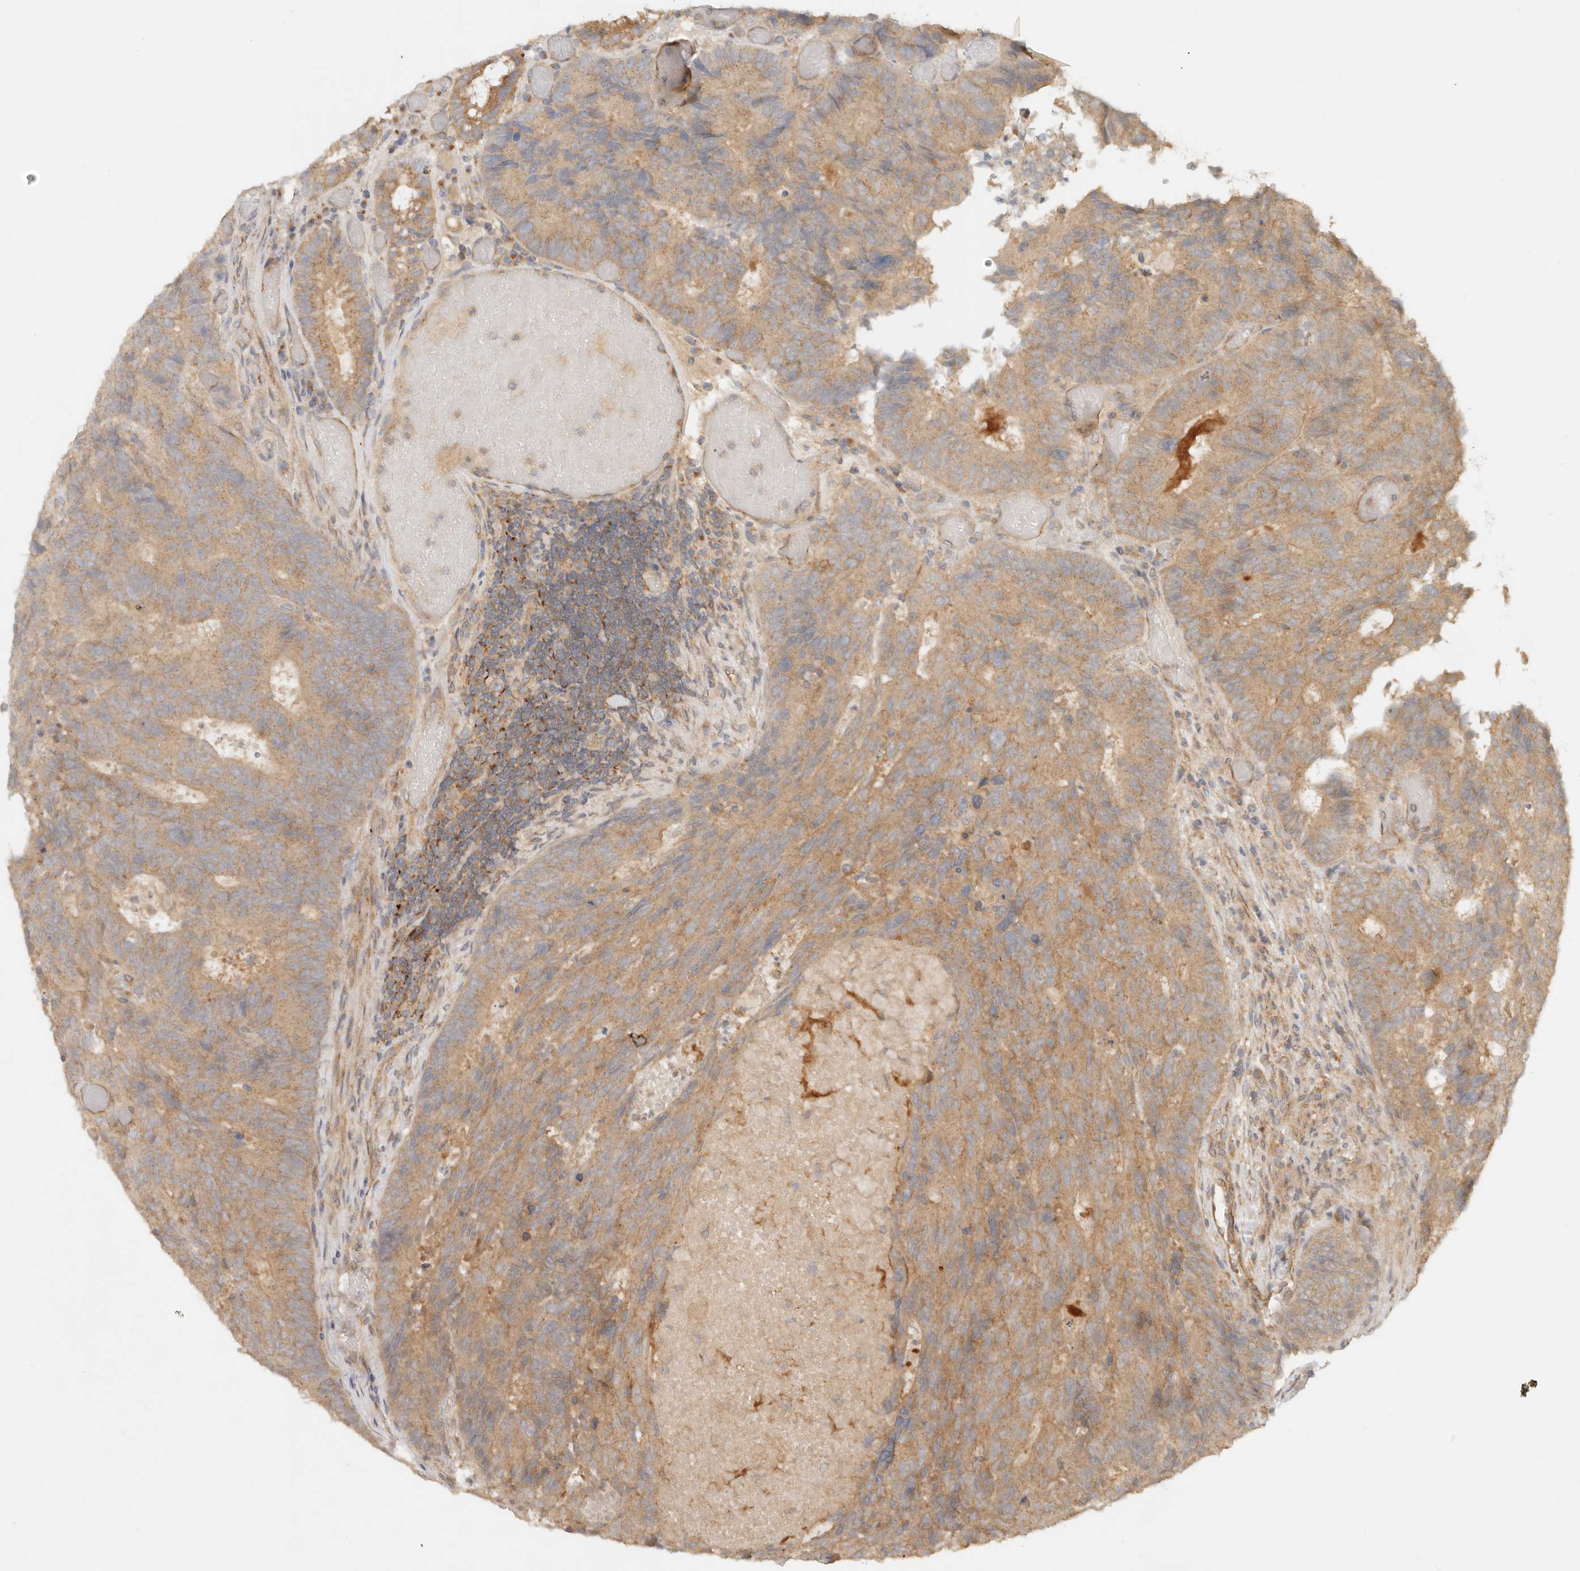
{"staining": {"intensity": "moderate", "quantity": ">75%", "location": "cytoplasmic/membranous"}, "tissue": "colorectal cancer", "cell_type": "Tumor cells", "image_type": "cancer", "snomed": [{"axis": "morphology", "description": "Adenocarcinoma, NOS"}, {"axis": "topography", "description": "Colon"}], "caption": "Immunohistochemical staining of colorectal cancer (adenocarcinoma) demonstrates medium levels of moderate cytoplasmic/membranous protein positivity in about >75% of tumor cells.", "gene": "HECTD3", "patient": {"sex": "male", "age": 87}}